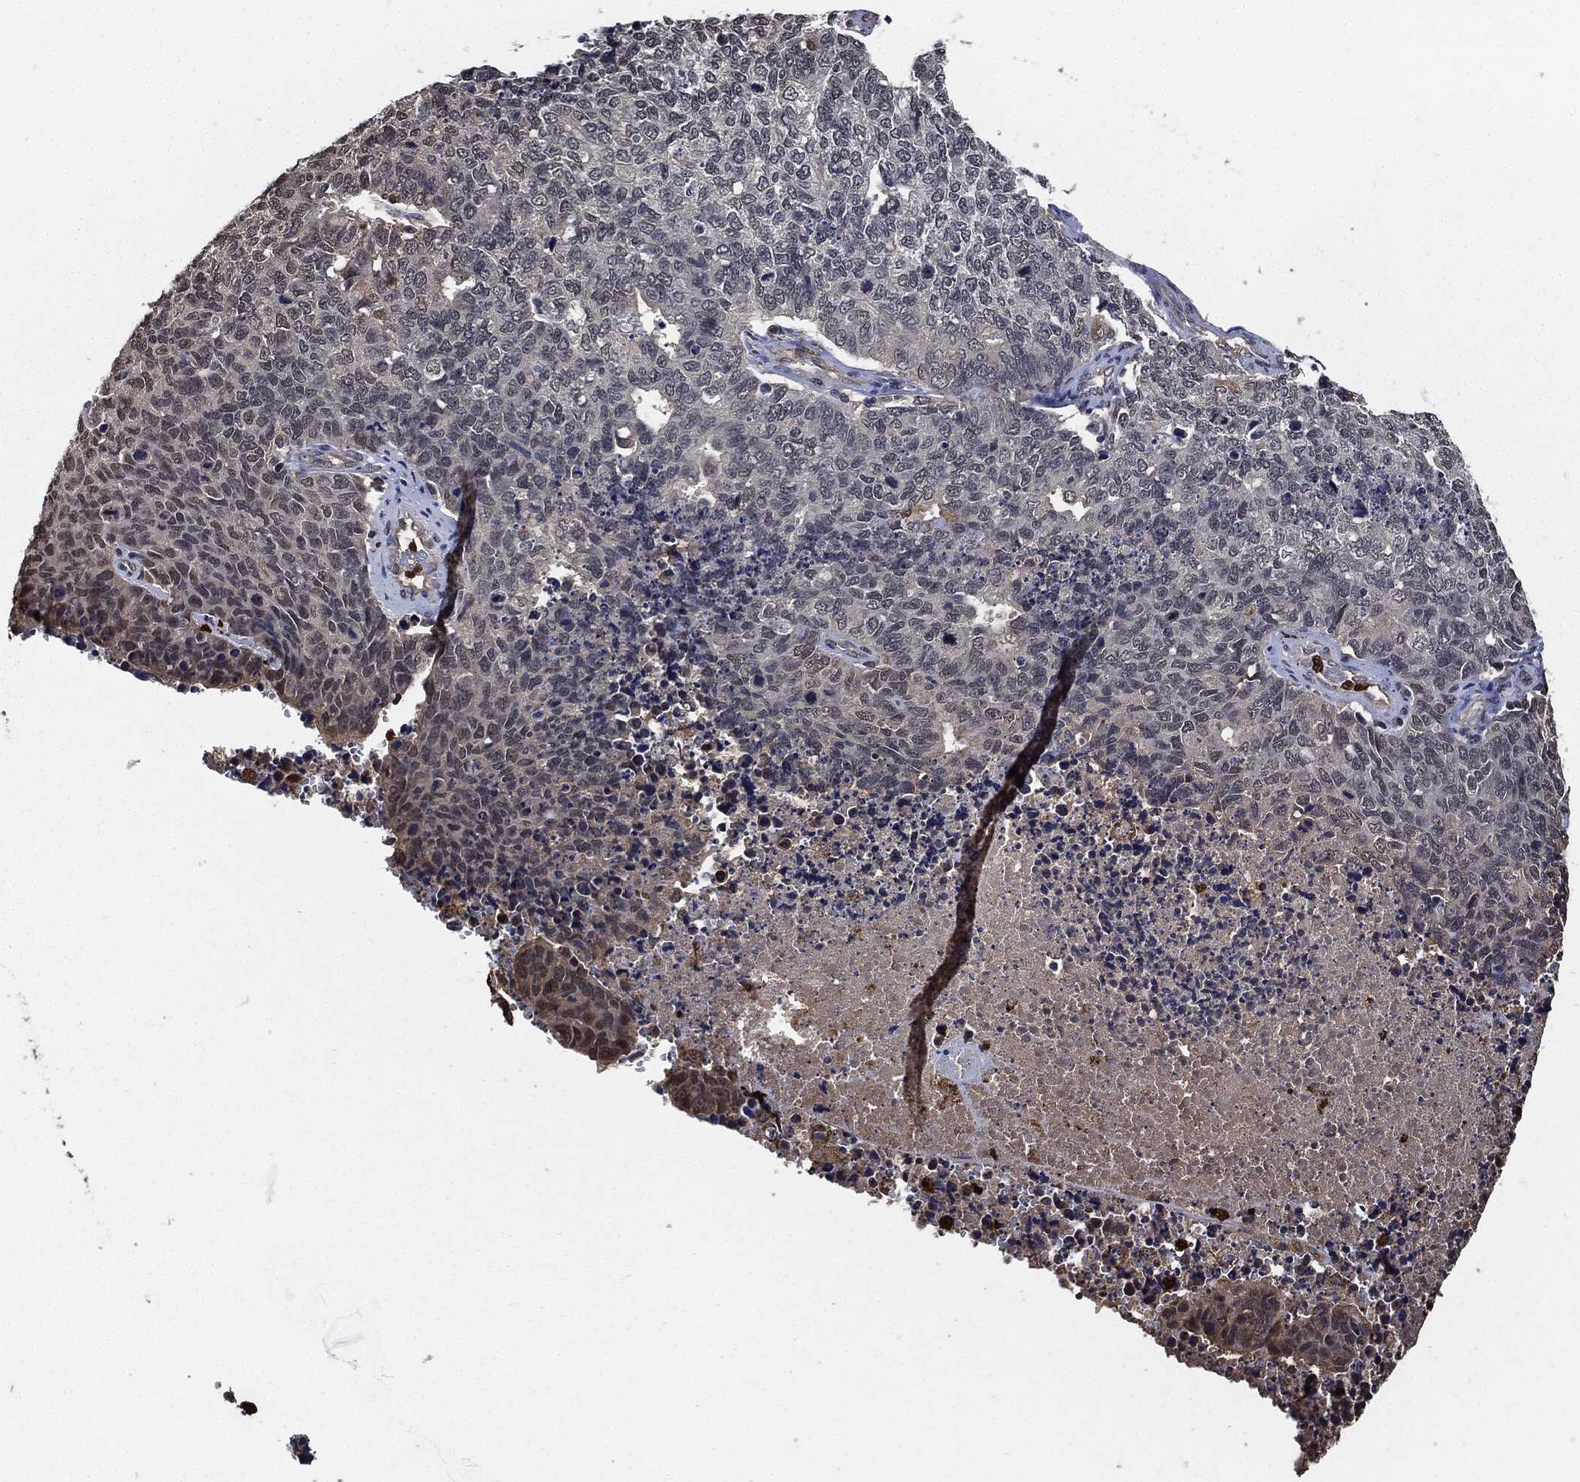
{"staining": {"intensity": "negative", "quantity": "none", "location": "none"}, "tissue": "cervical cancer", "cell_type": "Tumor cells", "image_type": "cancer", "snomed": [{"axis": "morphology", "description": "Squamous cell carcinoma, NOS"}, {"axis": "topography", "description": "Cervix"}], "caption": "Immunohistochemical staining of cervical cancer displays no significant positivity in tumor cells. The staining was performed using DAB to visualize the protein expression in brown, while the nuclei were stained in blue with hematoxylin (Magnification: 20x).", "gene": "S100A9", "patient": {"sex": "female", "age": 63}}